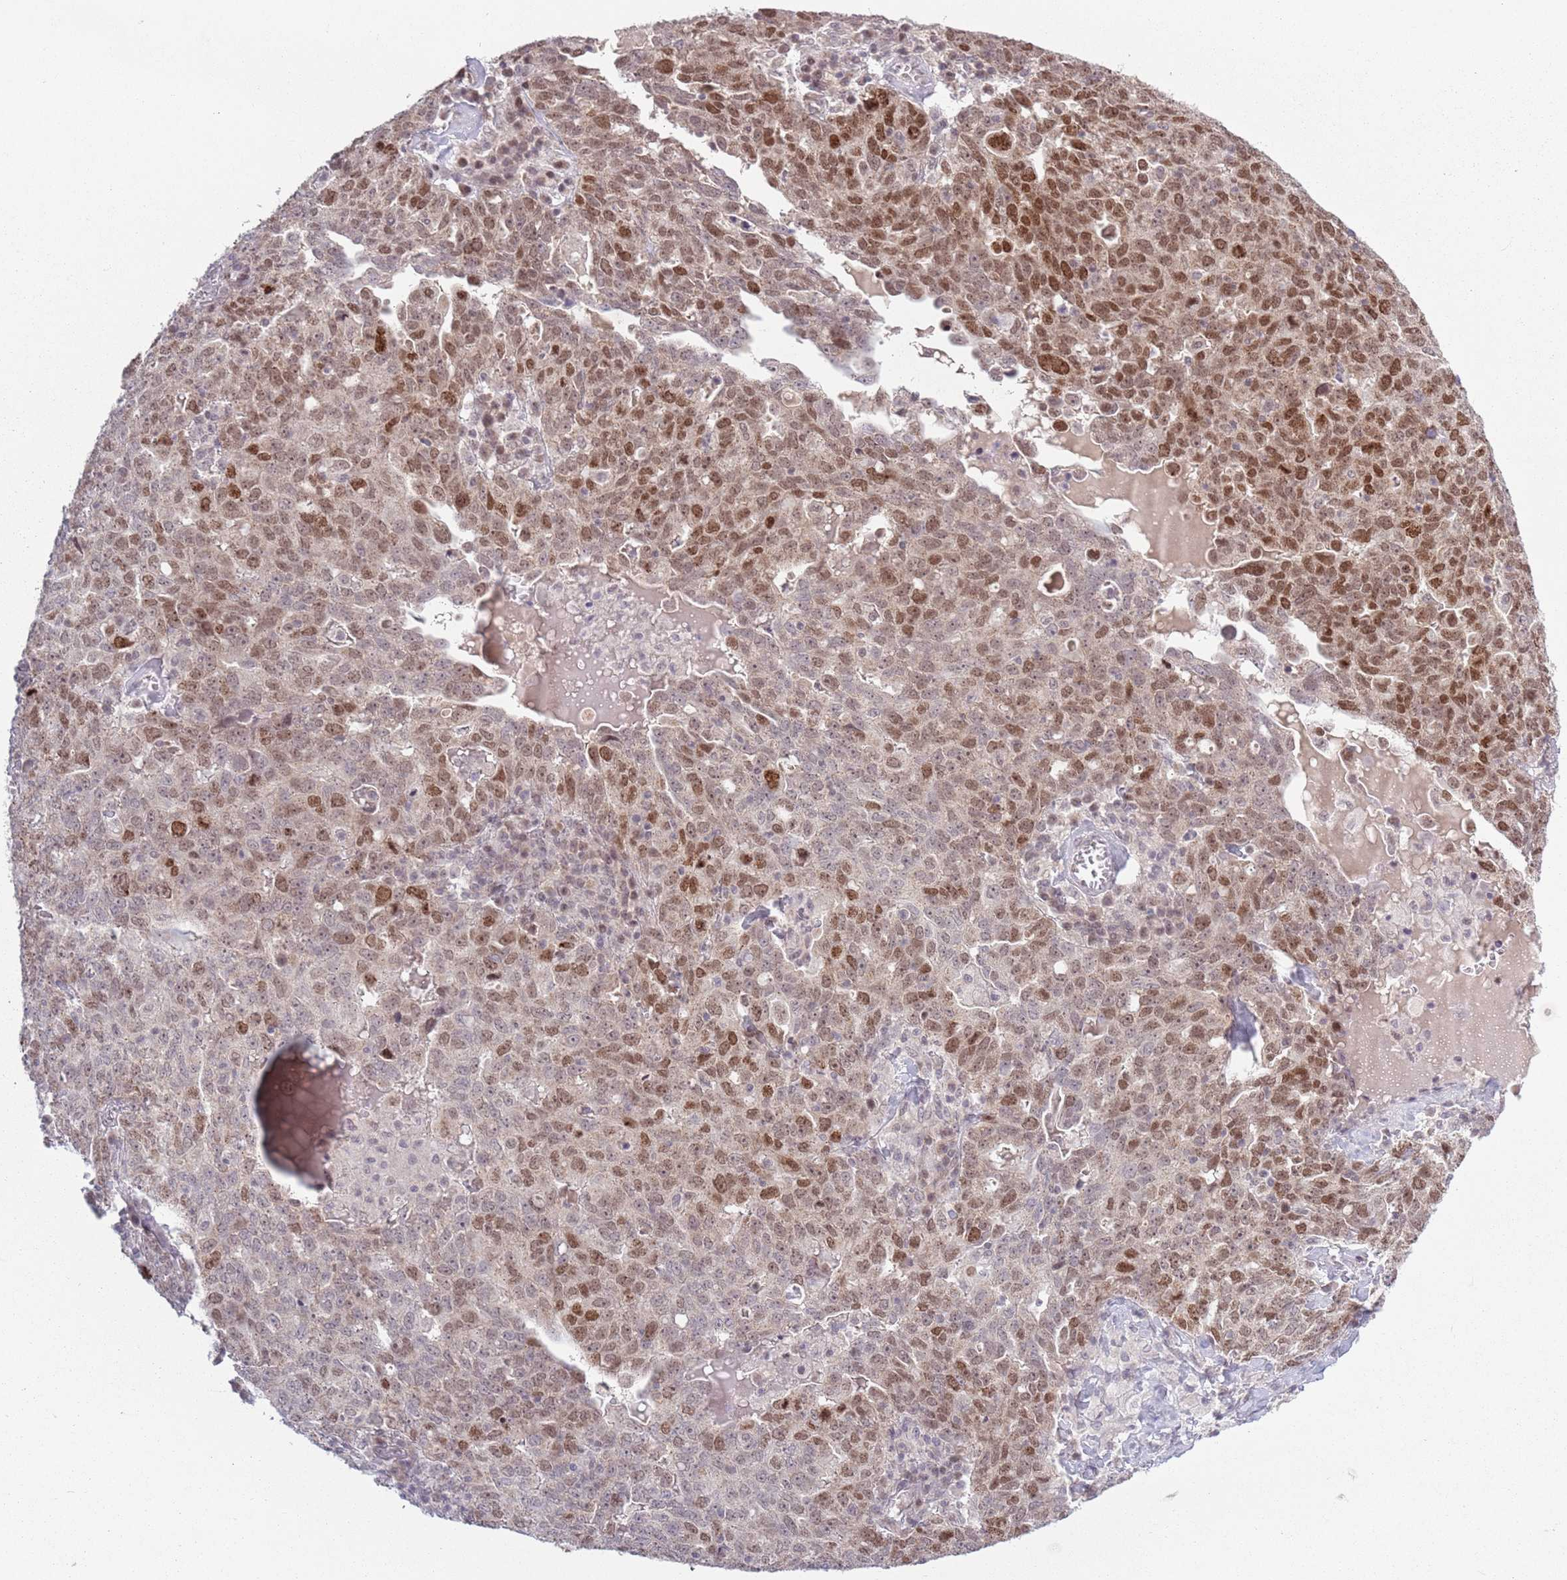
{"staining": {"intensity": "moderate", "quantity": "25%-75%", "location": "nuclear"}, "tissue": "ovarian cancer", "cell_type": "Tumor cells", "image_type": "cancer", "snomed": [{"axis": "morphology", "description": "Carcinoma, endometroid"}, {"axis": "topography", "description": "Ovary"}], "caption": "A high-resolution micrograph shows immunohistochemistry staining of ovarian cancer, which reveals moderate nuclear positivity in about 25%-75% of tumor cells.", "gene": "MRPL34", "patient": {"sex": "female", "age": 62}}